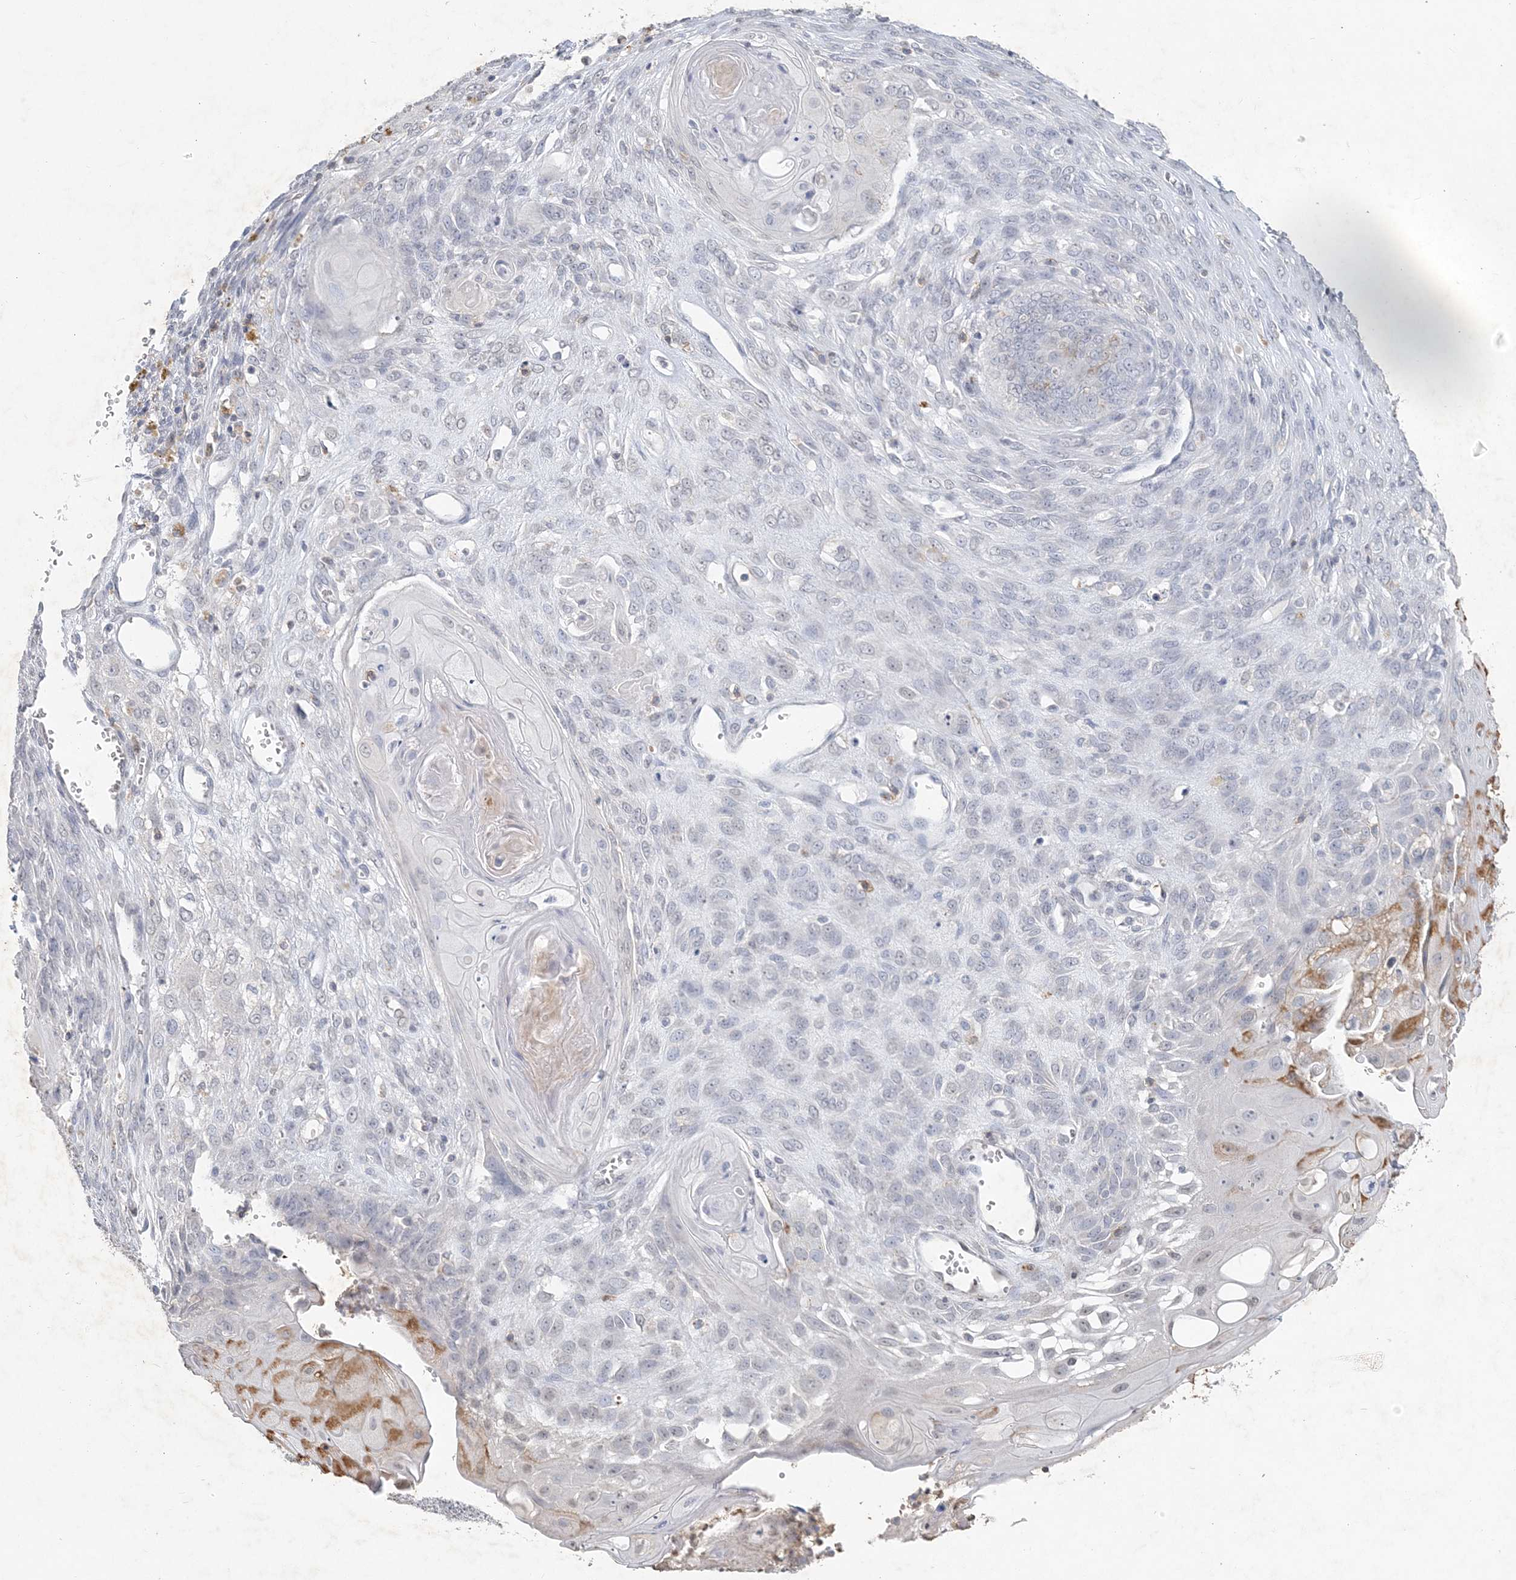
{"staining": {"intensity": "moderate", "quantity": "<25%", "location": "cytoplasmic/membranous"}, "tissue": "endometrial cancer", "cell_type": "Tumor cells", "image_type": "cancer", "snomed": [{"axis": "morphology", "description": "Adenocarcinoma, NOS"}, {"axis": "topography", "description": "Endometrium"}], "caption": "The immunohistochemical stain shows moderate cytoplasmic/membranous positivity in tumor cells of adenocarcinoma (endometrial) tissue.", "gene": "PDCD1", "patient": {"sex": "female", "age": 32}}